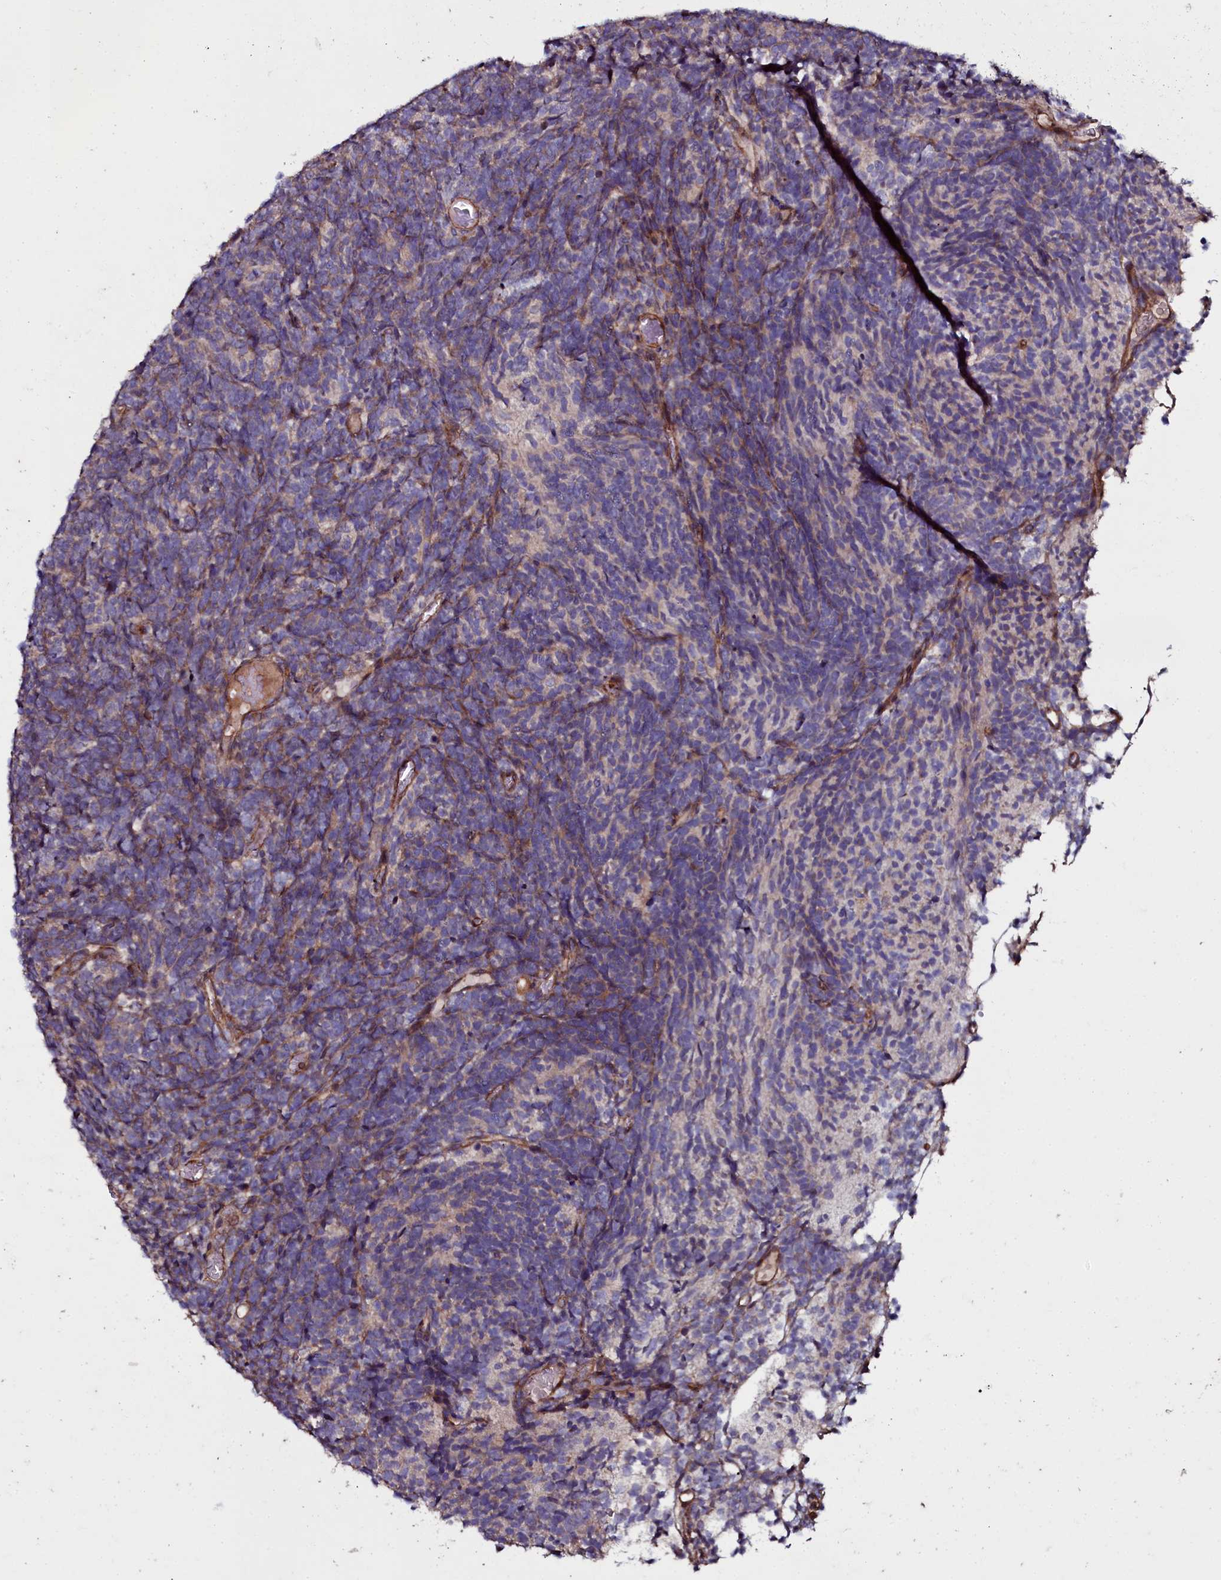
{"staining": {"intensity": "negative", "quantity": "none", "location": "none"}, "tissue": "glioma", "cell_type": "Tumor cells", "image_type": "cancer", "snomed": [{"axis": "morphology", "description": "Glioma, malignant, Low grade"}, {"axis": "topography", "description": "Brain"}], "caption": "Immunohistochemistry of glioma demonstrates no expression in tumor cells.", "gene": "USPL1", "patient": {"sex": "female", "age": 1}}